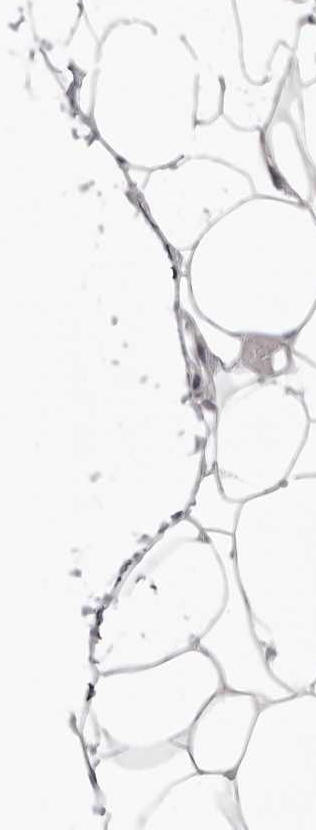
{"staining": {"intensity": "weak", "quantity": "25%-75%", "location": "cytoplasmic/membranous"}, "tissue": "adipose tissue", "cell_type": "Adipocytes", "image_type": "normal", "snomed": [{"axis": "morphology", "description": "Normal tissue, NOS"}, {"axis": "topography", "description": "Breast"}], "caption": "Adipocytes reveal low levels of weak cytoplasmic/membranous positivity in about 25%-75% of cells in benign adipose tissue.", "gene": "CDCA8", "patient": {"sex": "female", "age": 23}}